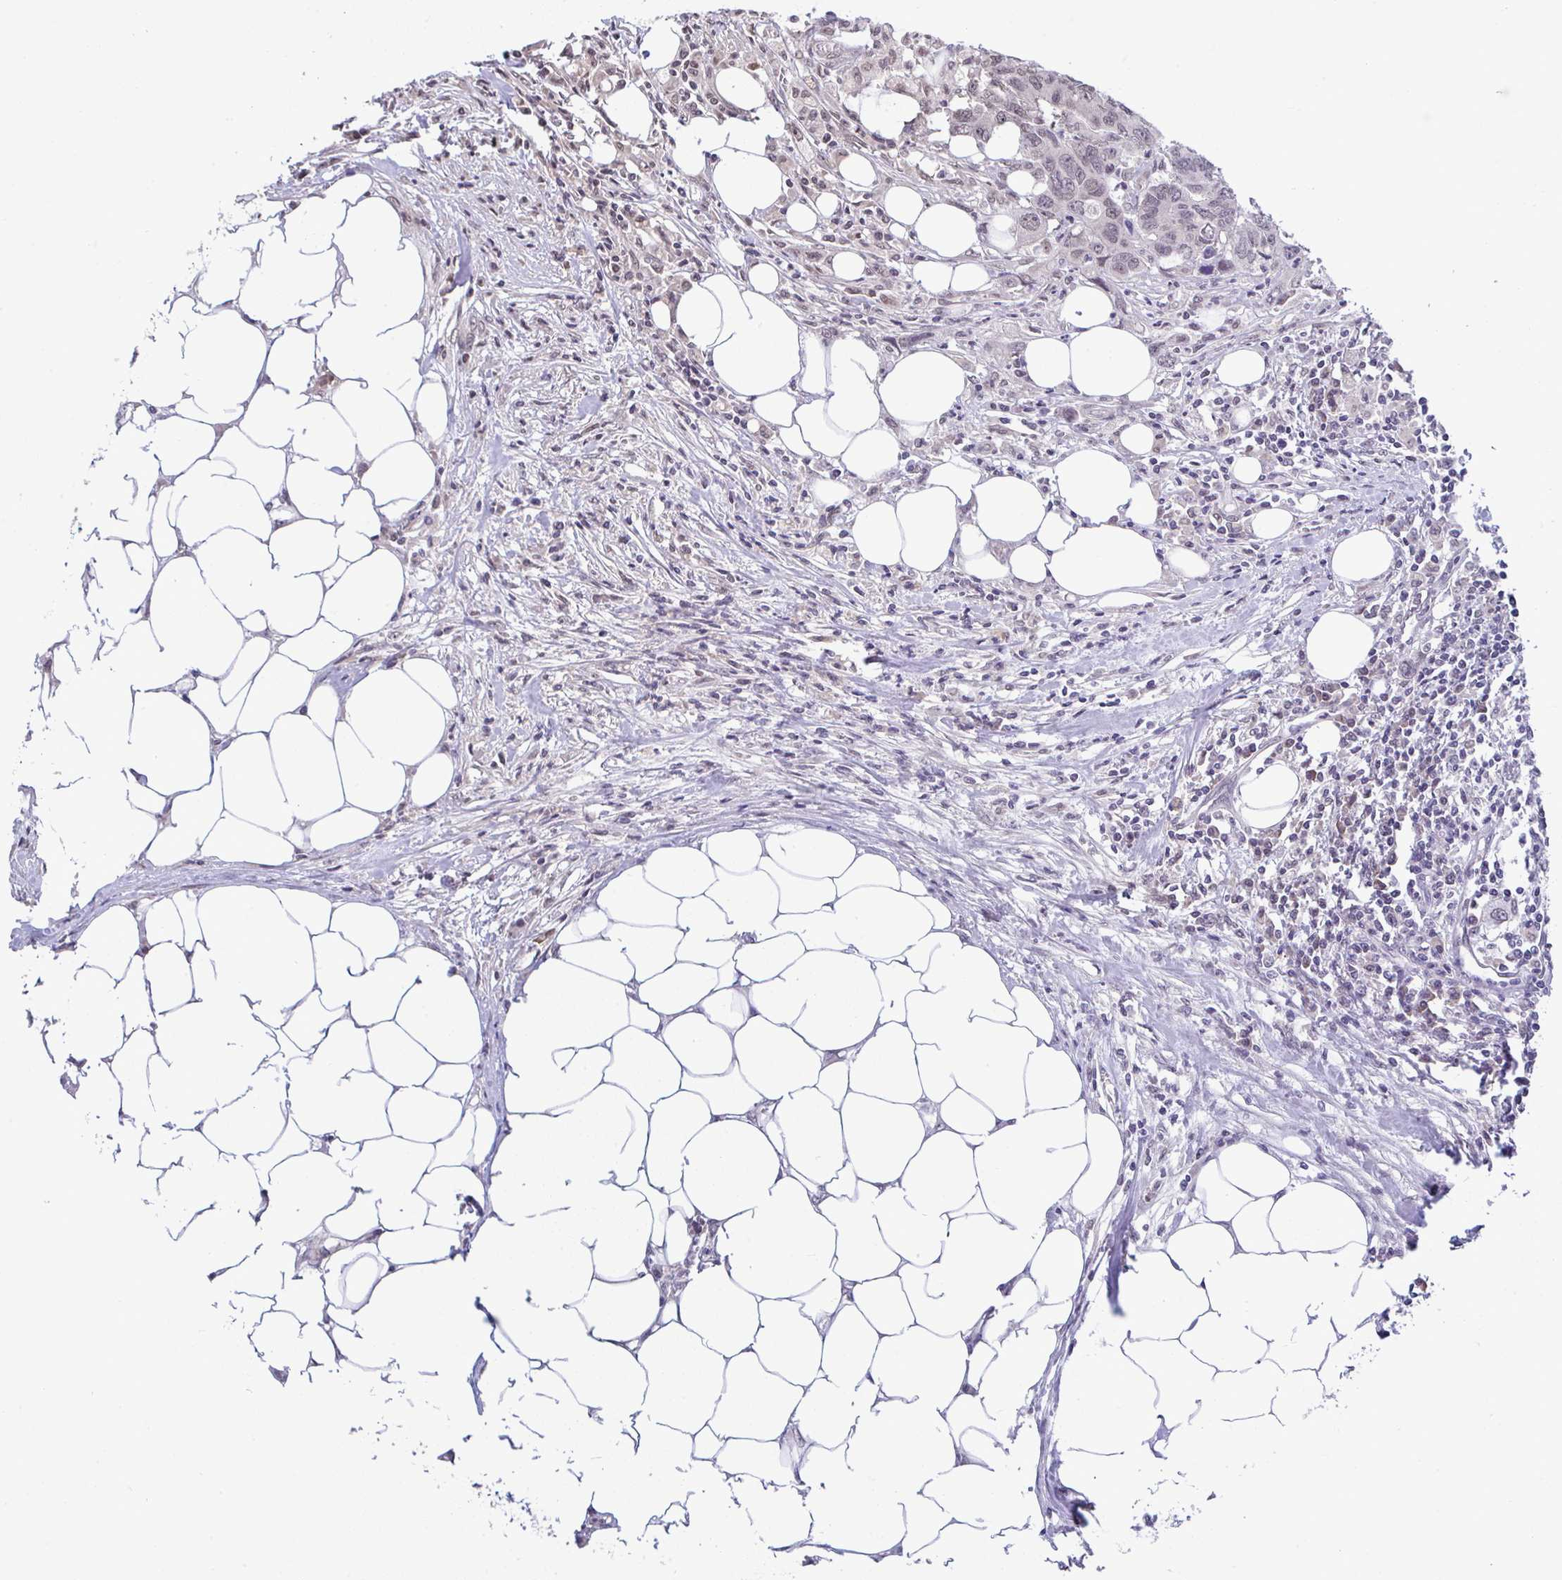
{"staining": {"intensity": "moderate", "quantity": "<25%", "location": "nuclear"}, "tissue": "colorectal cancer", "cell_type": "Tumor cells", "image_type": "cancer", "snomed": [{"axis": "morphology", "description": "Adenocarcinoma, NOS"}, {"axis": "topography", "description": "Colon"}], "caption": "About <25% of tumor cells in human adenocarcinoma (colorectal) show moderate nuclear protein positivity as visualized by brown immunohistochemical staining.", "gene": "C9orf64", "patient": {"sex": "male", "age": 71}}